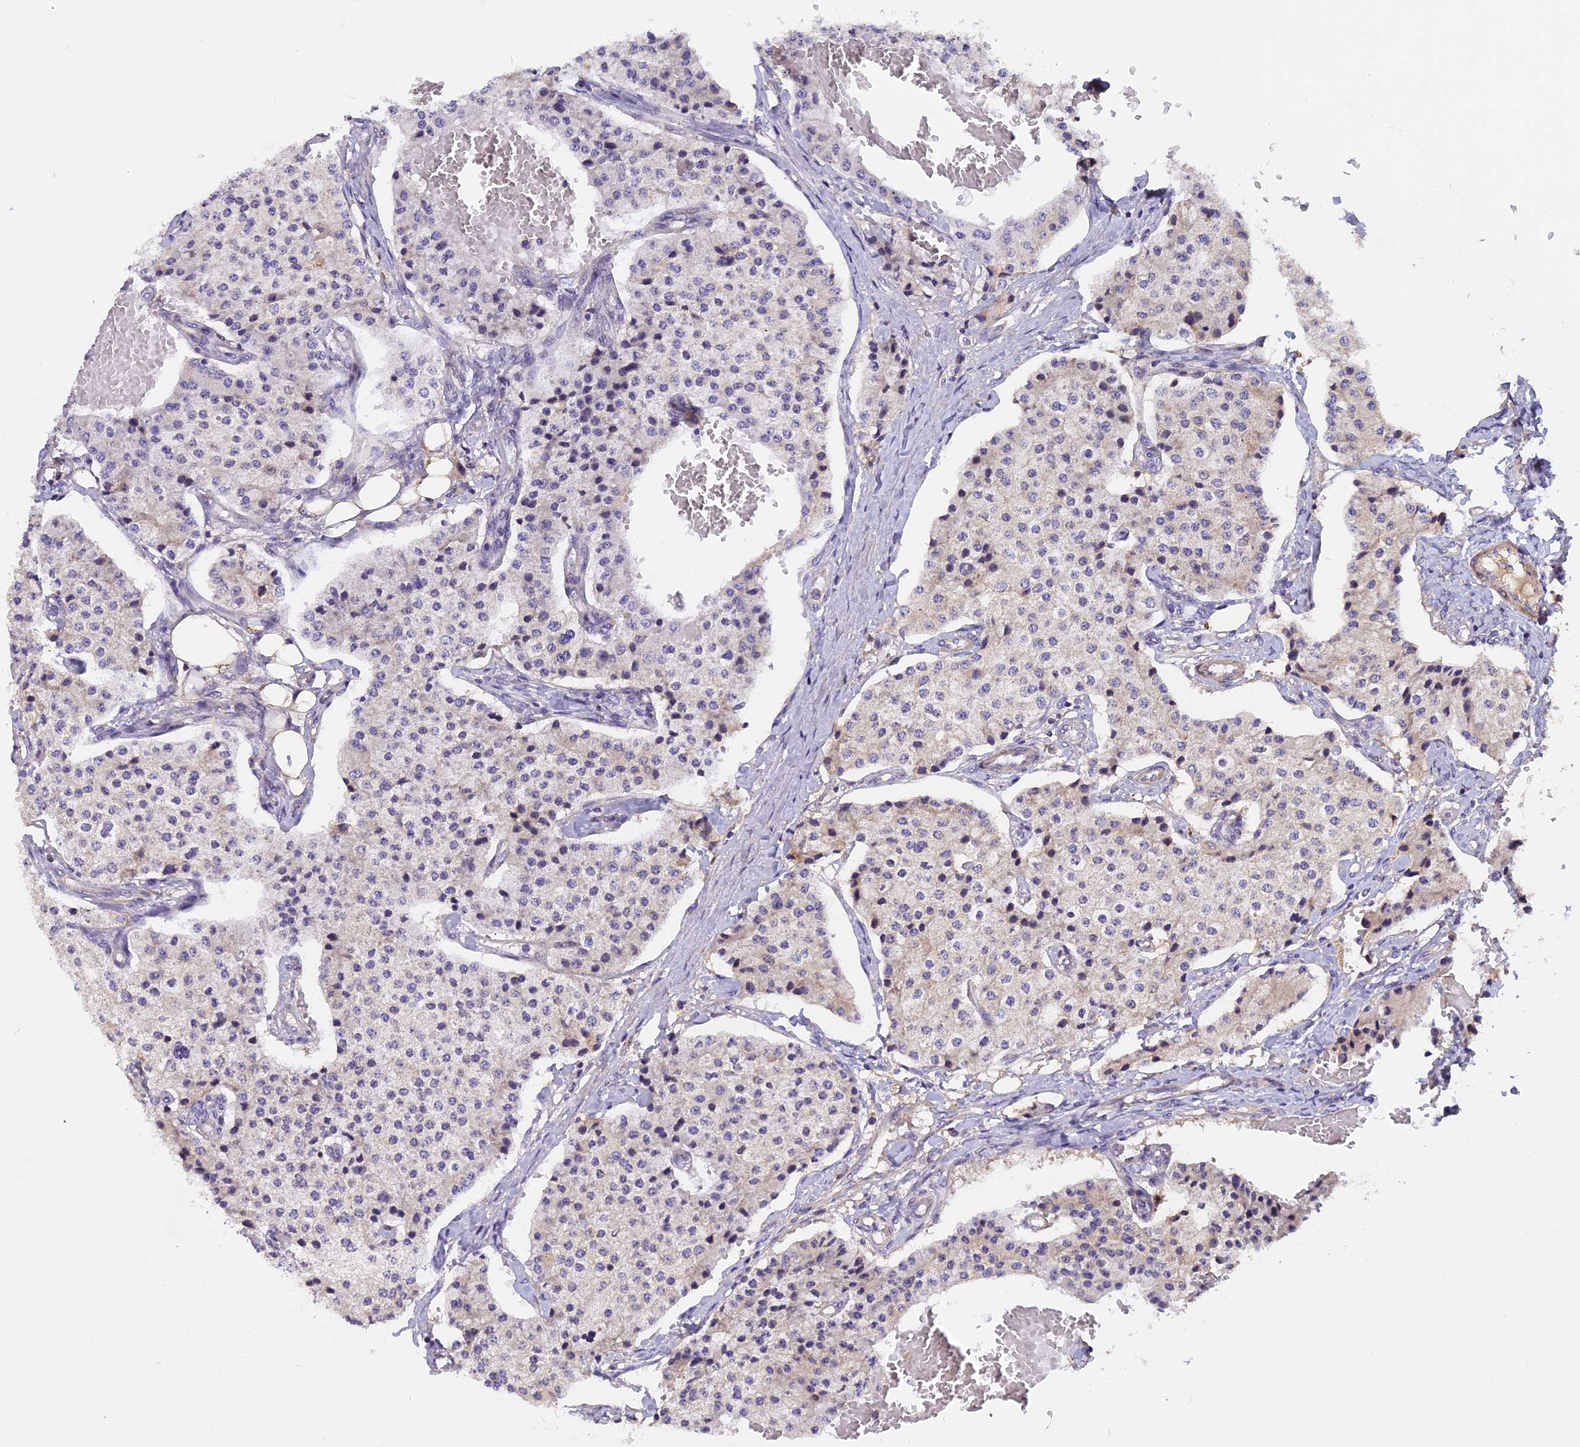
{"staining": {"intensity": "negative", "quantity": "none", "location": "none"}, "tissue": "carcinoid", "cell_type": "Tumor cells", "image_type": "cancer", "snomed": [{"axis": "morphology", "description": "Carcinoid, malignant, NOS"}, {"axis": "topography", "description": "Colon"}], "caption": "Immunohistochemistry (IHC) of carcinoid (malignant) displays no positivity in tumor cells. (DAB (3,3'-diaminobenzidine) IHC, high magnification).", "gene": "FAM98C", "patient": {"sex": "female", "age": 52}}